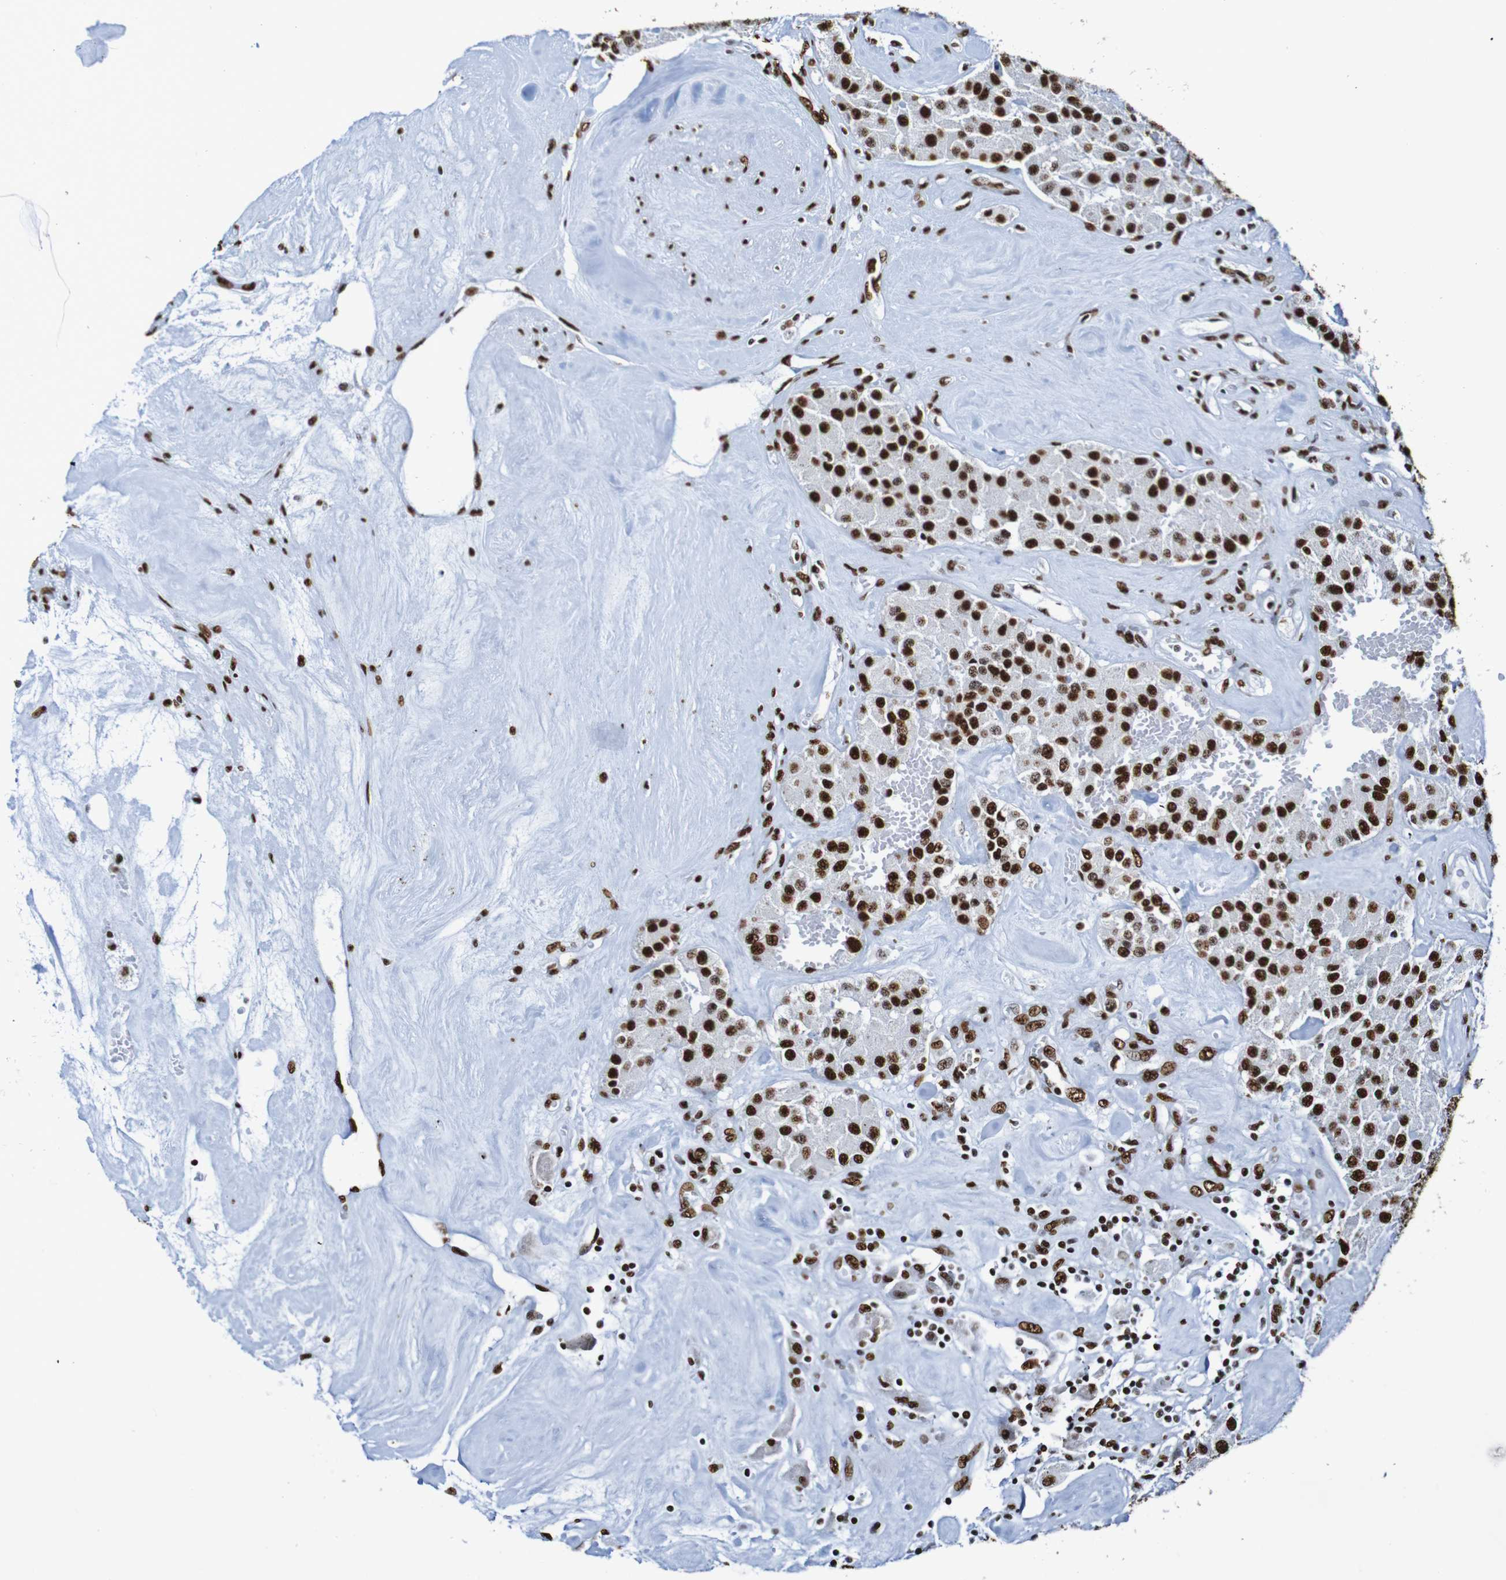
{"staining": {"intensity": "strong", "quantity": ">75%", "location": "nuclear"}, "tissue": "carcinoid", "cell_type": "Tumor cells", "image_type": "cancer", "snomed": [{"axis": "morphology", "description": "Carcinoid, malignant, NOS"}, {"axis": "topography", "description": "Pancreas"}], "caption": "Carcinoid stained with a protein marker demonstrates strong staining in tumor cells.", "gene": "SRSF3", "patient": {"sex": "male", "age": 41}}